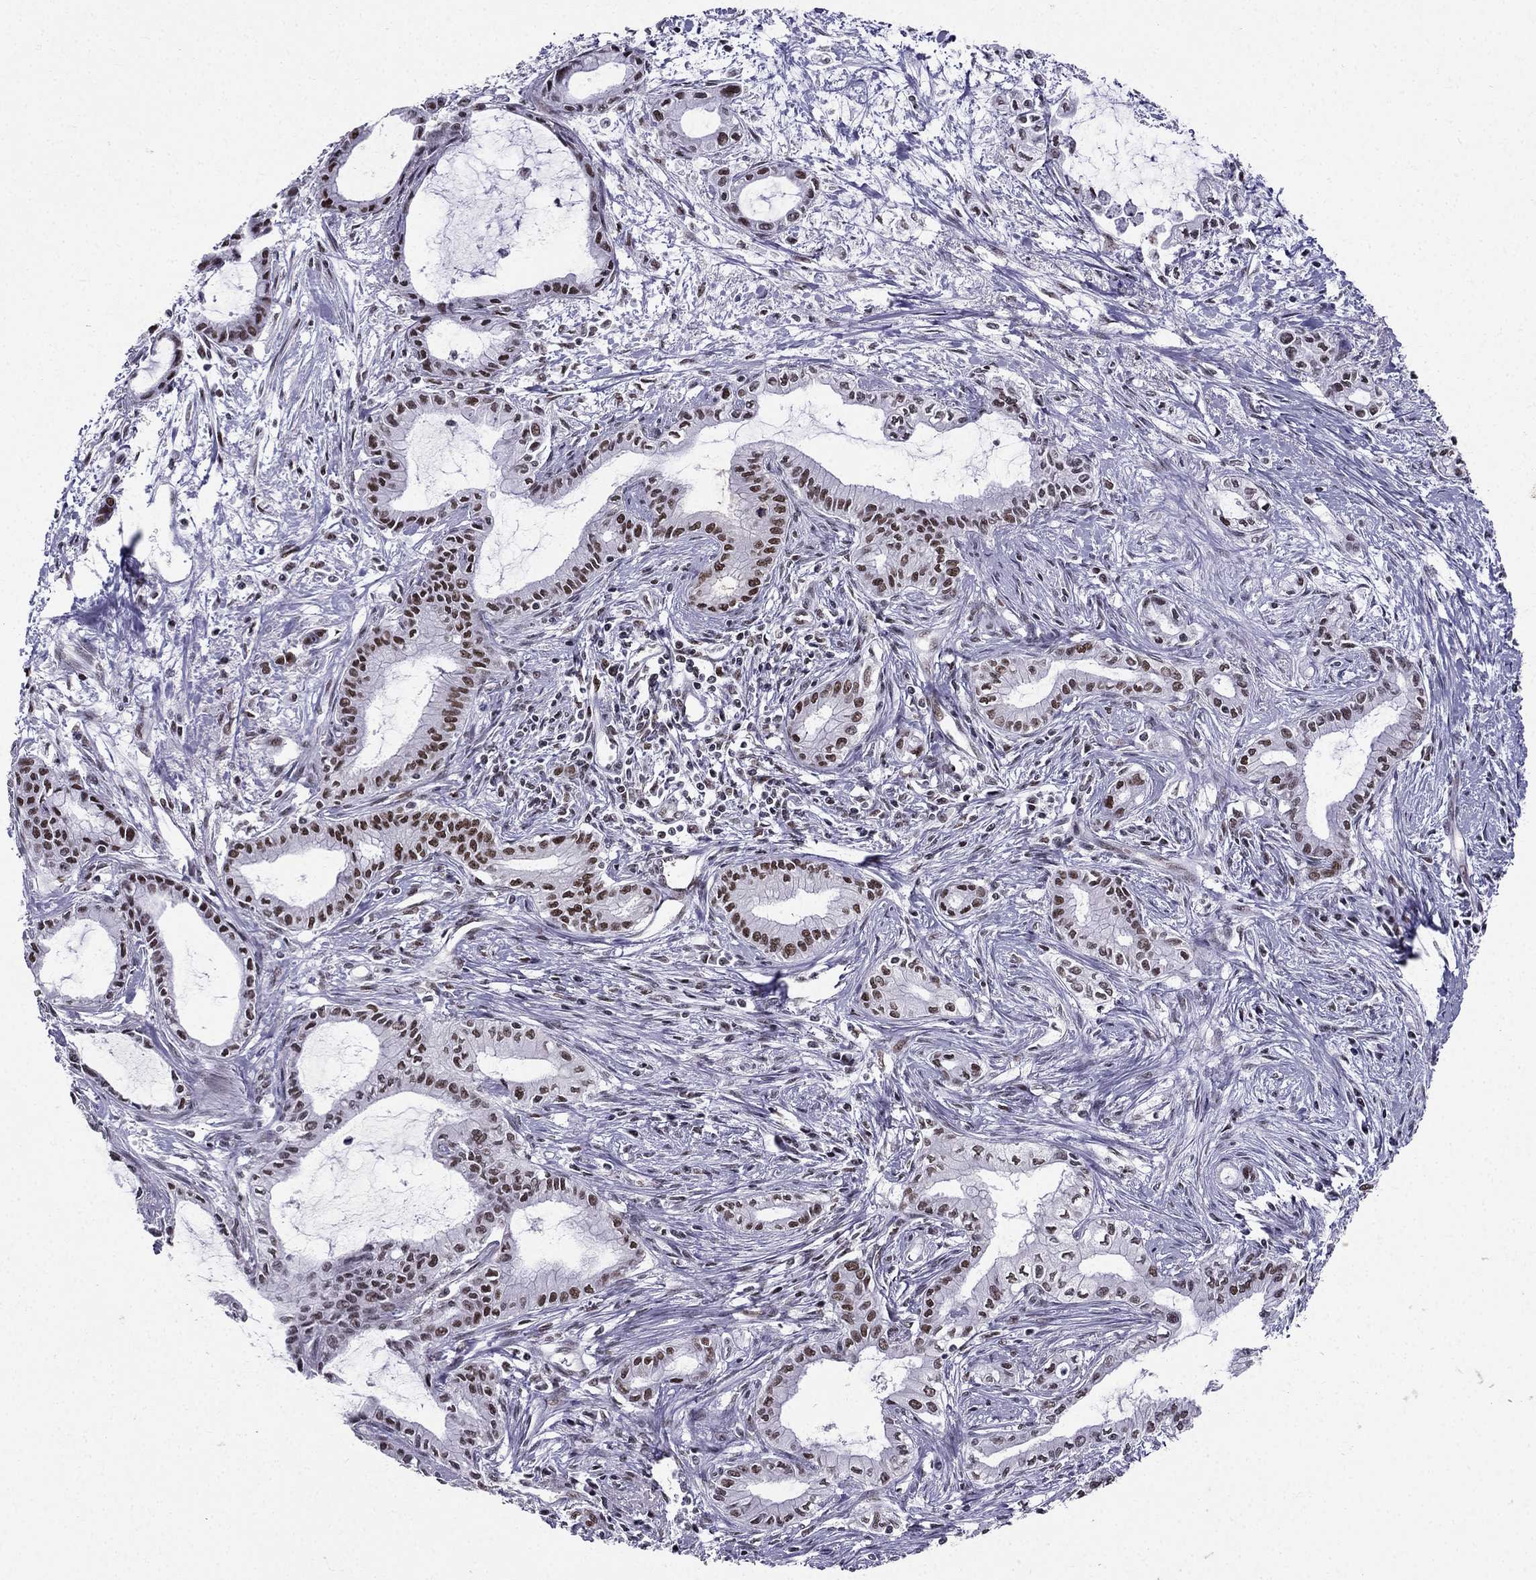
{"staining": {"intensity": "moderate", "quantity": ">75%", "location": "nuclear"}, "tissue": "pancreatic cancer", "cell_type": "Tumor cells", "image_type": "cancer", "snomed": [{"axis": "morphology", "description": "Adenocarcinoma, NOS"}, {"axis": "topography", "description": "Pancreas"}], "caption": "Moderate nuclear staining for a protein is identified in approximately >75% of tumor cells of pancreatic adenocarcinoma using IHC.", "gene": "ZNF420", "patient": {"sex": "male", "age": 48}}